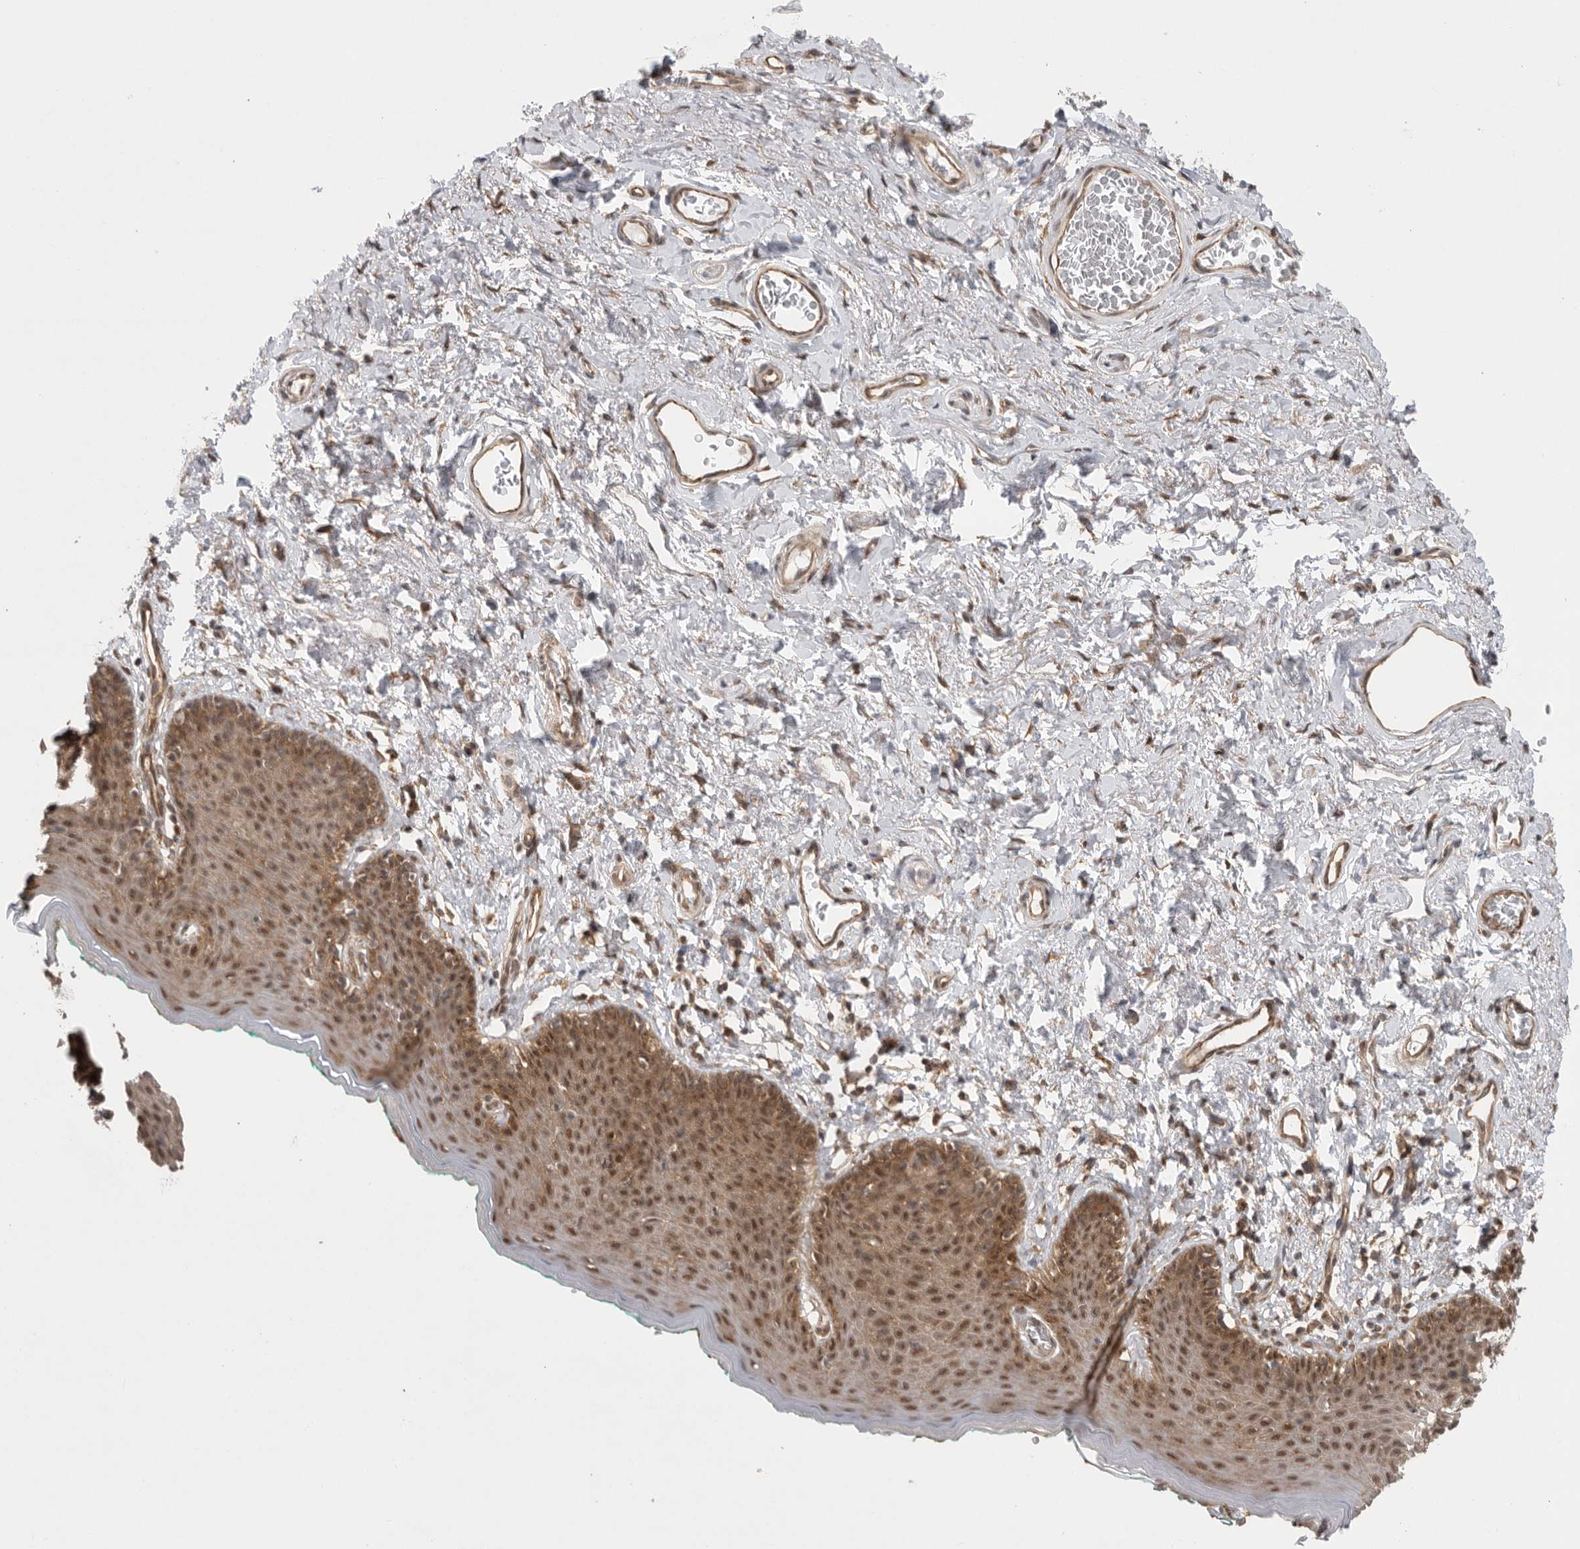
{"staining": {"intensity": "moderate", "quantity": ">75%", "location": "cytoplasmic/membranous,nuclear"}, "tissue": "skin", "cell_type": "Epidermal cells", "image_type": "normal", "snomed": [{"axis": "morphology", "description": "Normal tissue, NOS"}, {"axis": "topography", "description": "Vulva"}], "caption": "Immunohistochemical staining of unremarkable human skin shows medium levels of moderate cytoplasmic/membranous,nuclear expression in about >75% of epidermal cells. The staining is performed using DAB (3,3'-diaminobenzidine) brown chromogen to label protein expression. The nuclei are counter-stained blue using hematoxylin.", "gene": "VPS50", "patient": {"sex": "female", "age": 66}}